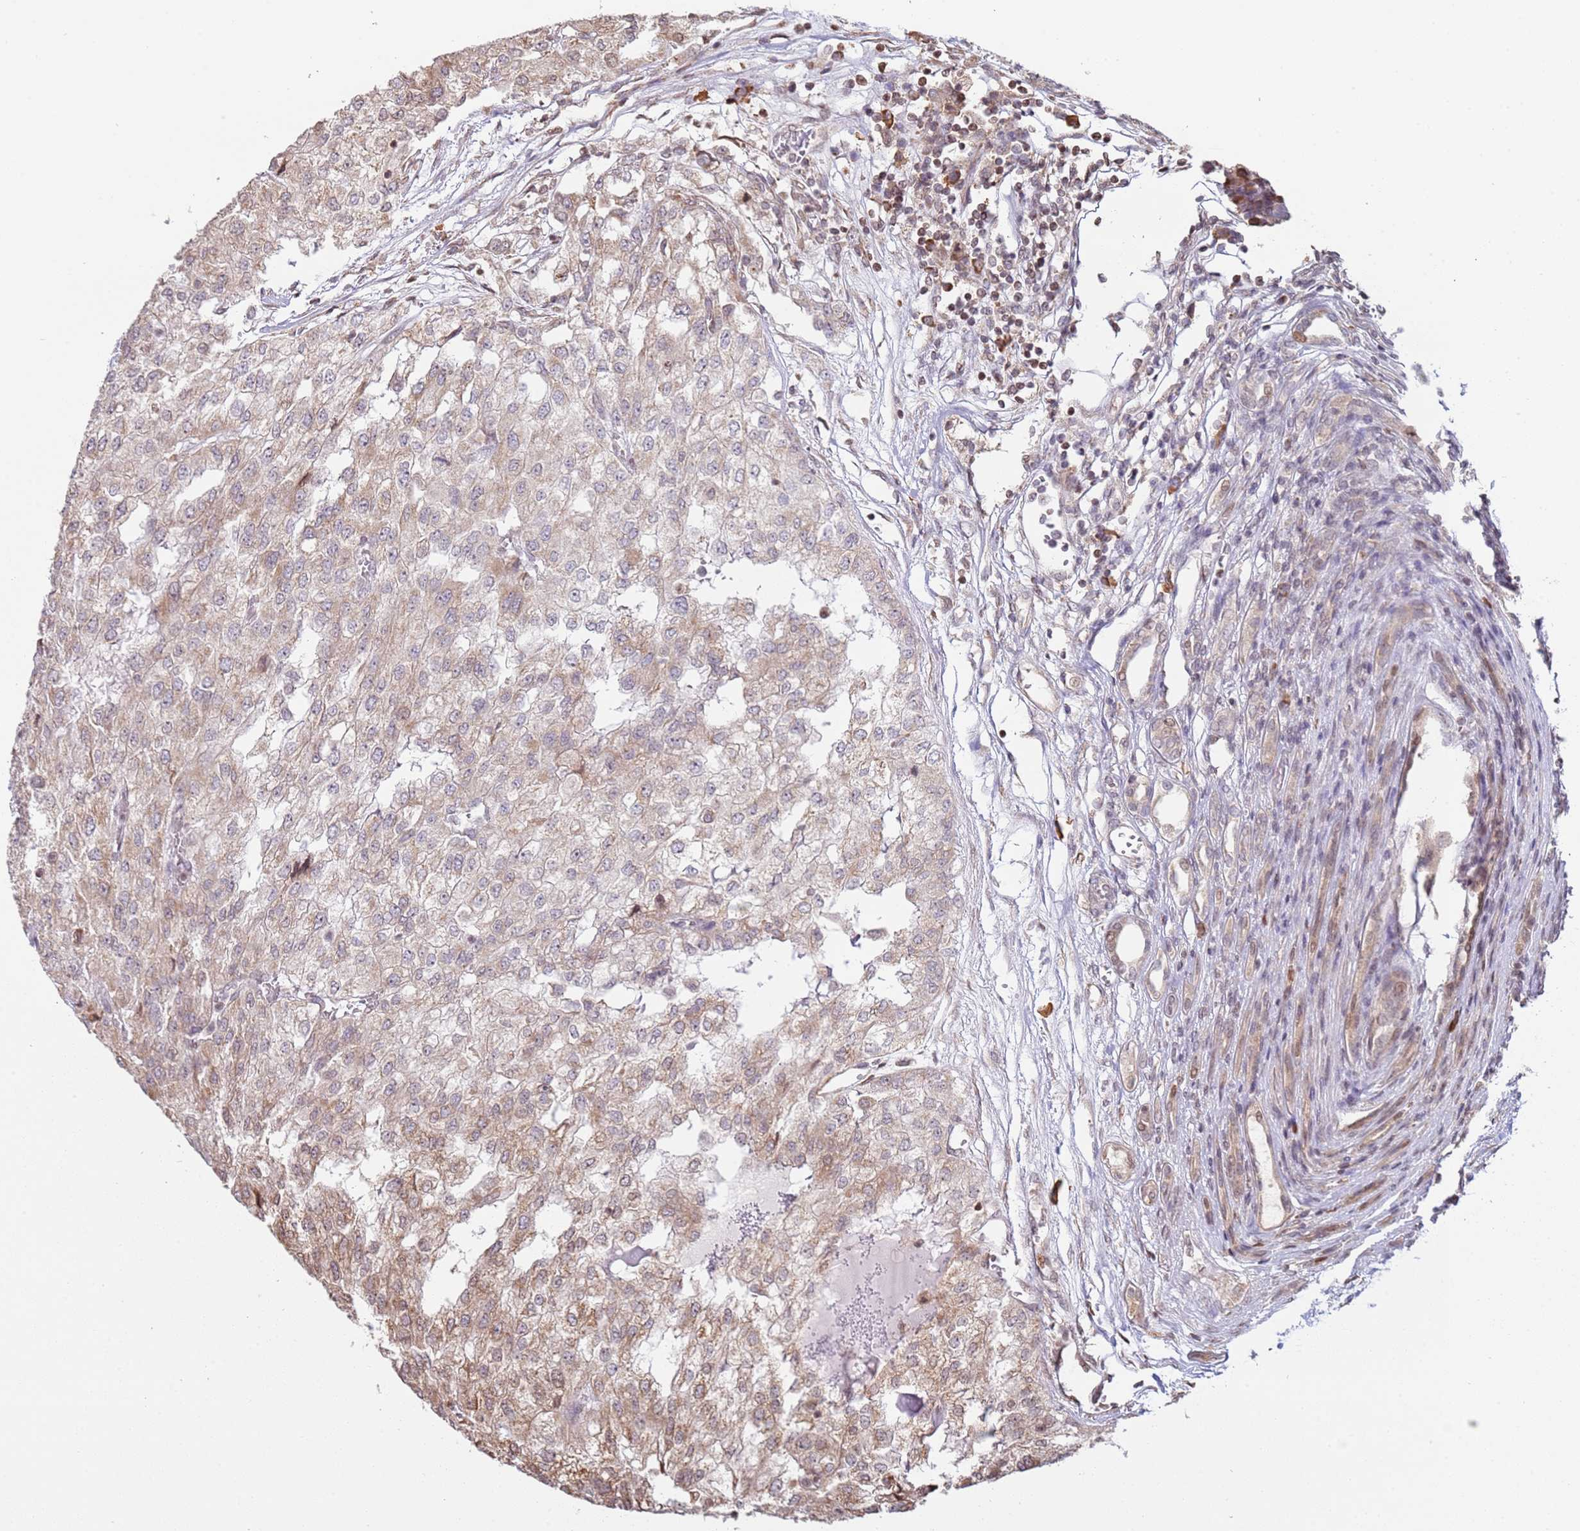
{"staining": {"intensity": "weak", "quantity": ">75%", "location": "cytoplasmic/membranous"}, "tissue": "renal cancer", "cell_type": "Tumor cells", "image_type": "cancer", "snomed": [{"axis": "morphology", "description": "Adenocarcinoma, NOS"}, {"axis": "topography", "description": "Kidney"}], "caption": "Immunohistochemical staining of human renal cancer (adenocarcinoma) displays low levels of weak cytoplasmic/membranous protein staining in approximately >75% of tumor cells.", "gene": "SCAF1", "patient": {"sex": "female", "age": 54}}